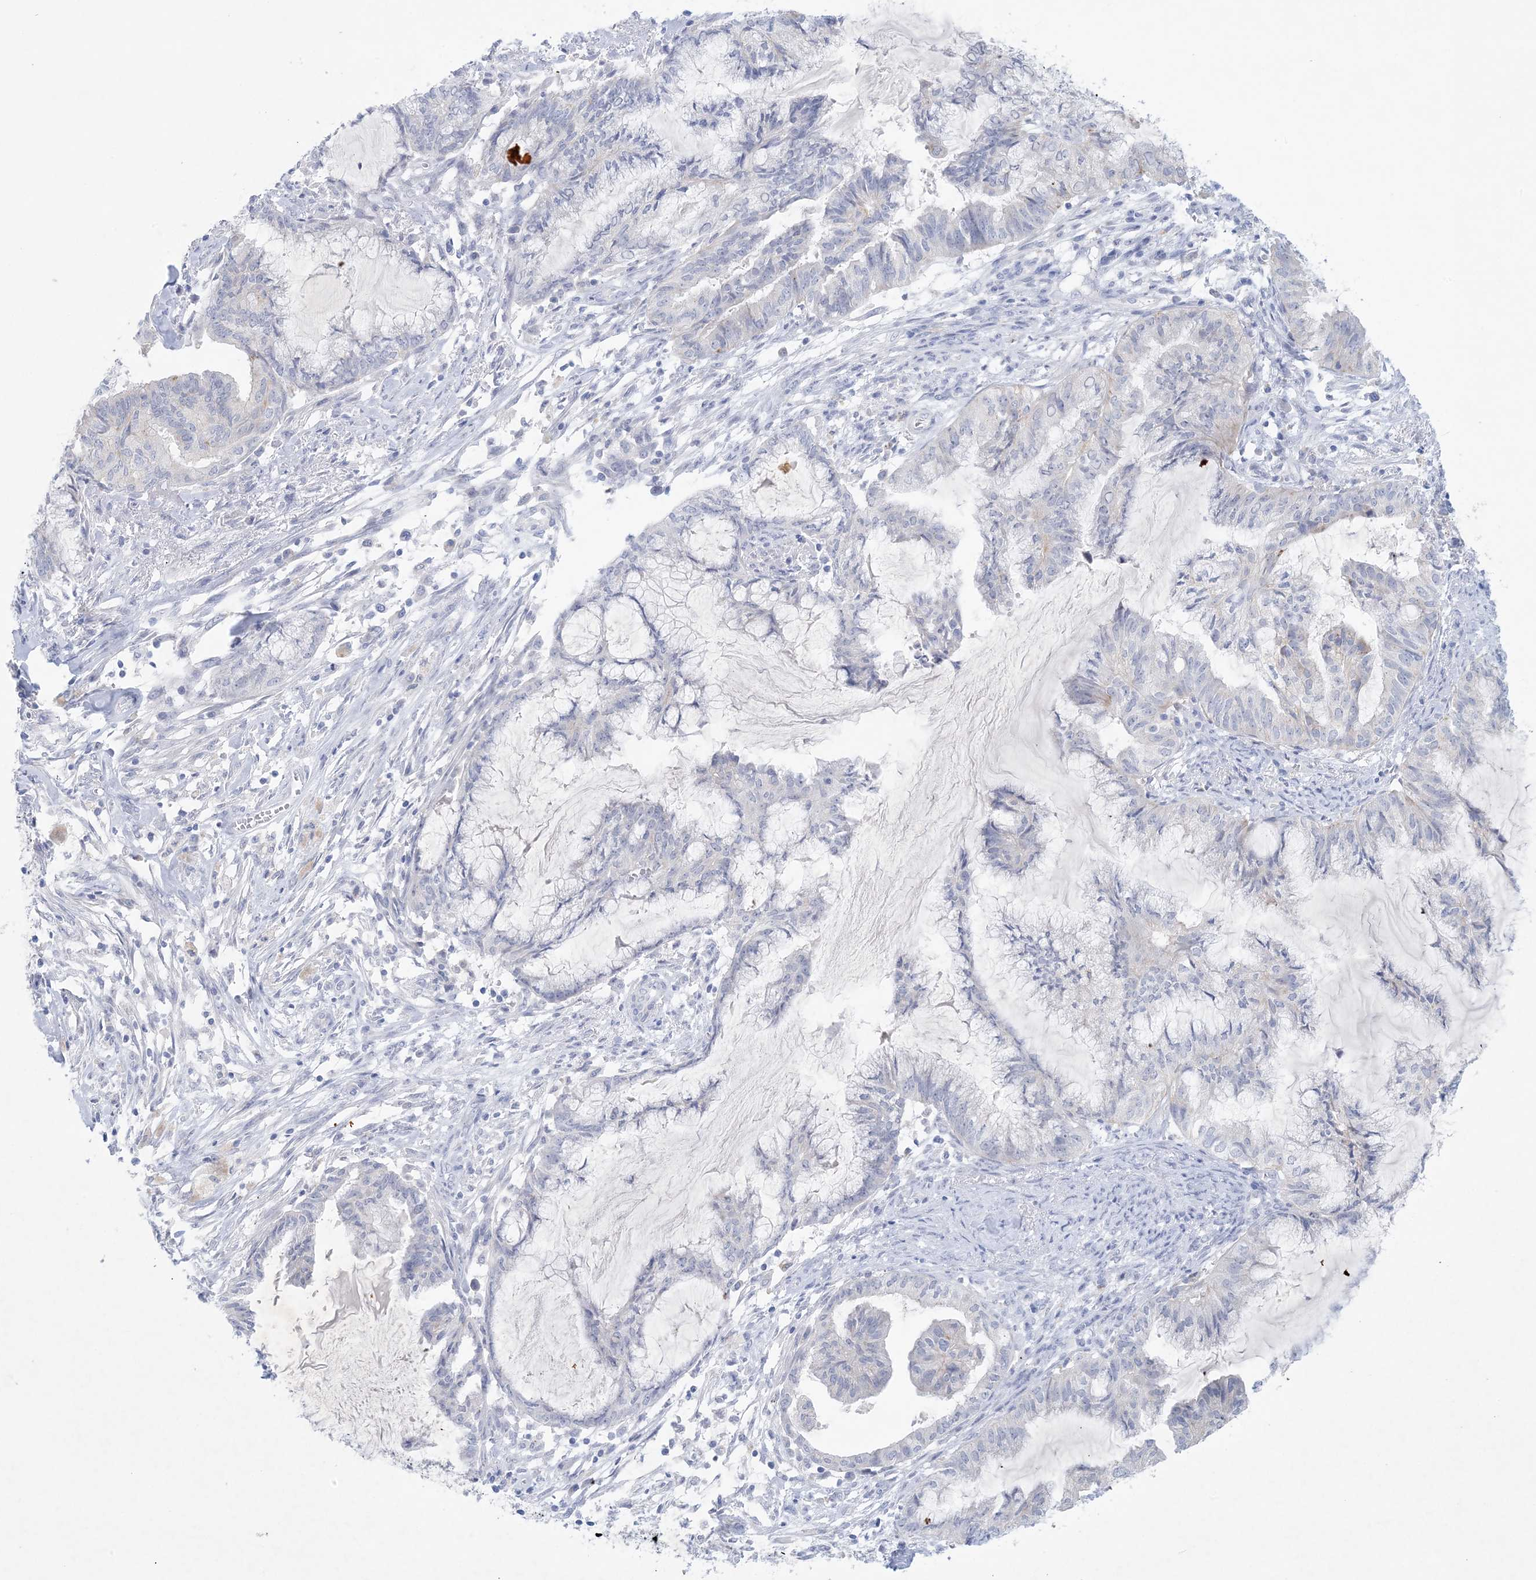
{"staining": {"intensity": "negative", "quantity": "none", "location": "none"}, "tissue": "endometrial cancer", "cell_type": "Tumor cells", "image_type": "cancer", "snomed": [{"axis": "morphology", "description": "Adenocarcinoma, NOS"}, {"axis": "topography", "description": "Endometrium"}], "caption": "This is an immunohistochemistry (IHC) micrograph of endometrial cancer. There is no expression in tumor cells.", "gene": "GABRG1", "patient": {"sex": "female", "age": 86}}